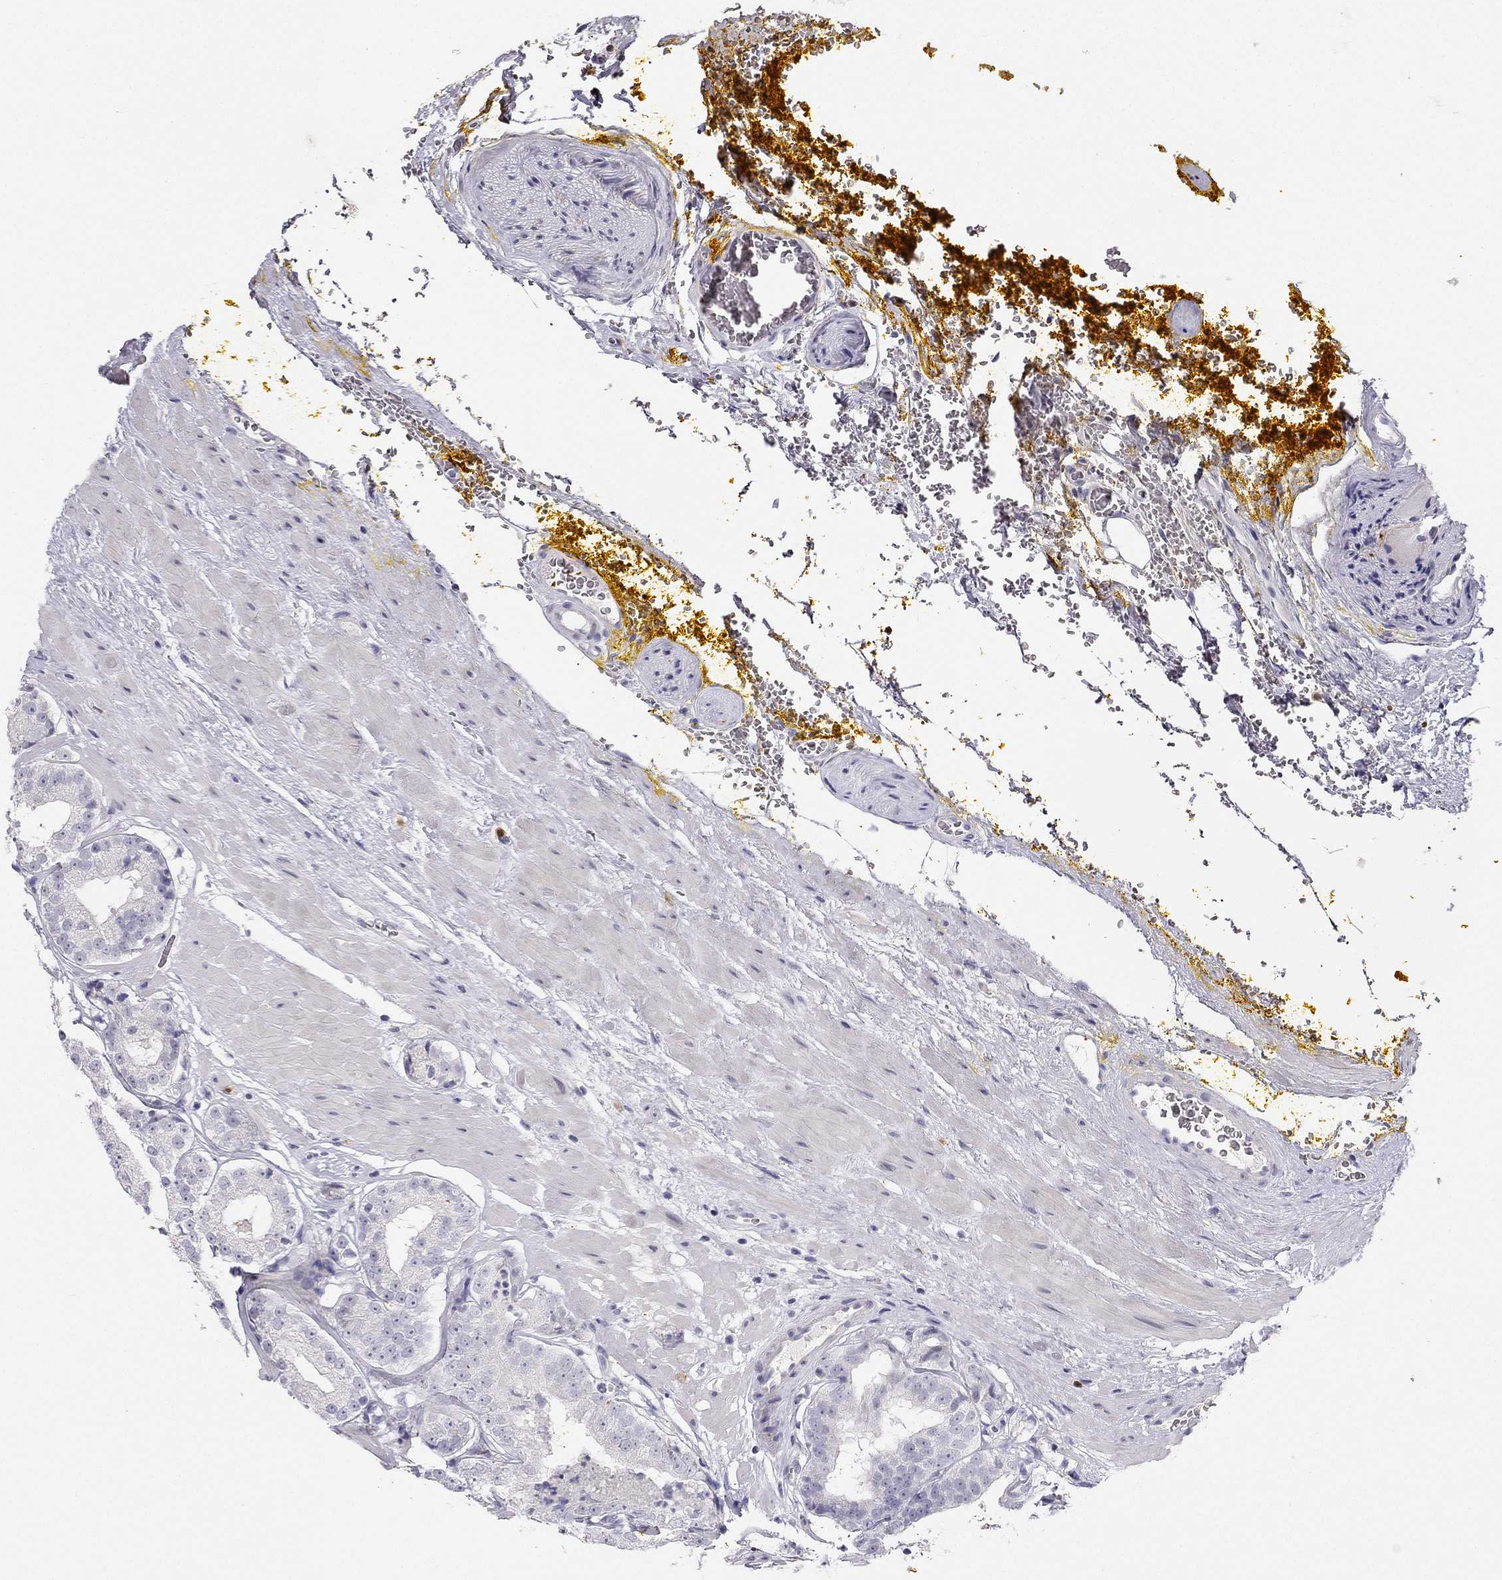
{"staining": {"intensity": "negative", "quantity": "none", "location": "none"}, "tissue": "prostate cancer", "cell_type": "Tumor cells", "image_type": "cancer", "snomed": [{"axis": "morphology", "description": "Adenocarcinoma, Low grade"}, {"axis": "topography", "description": "Prostate"}], "caption": "High magnification brightfield microscopy of low-grade adenocarcinoma (prostate) stained with DAB (brown) and counterstained with hematoxylin (blue): tumor cells show no significant staining. (DAB (3,3'-diaminobenzidine) IHC, high magnification).", "gene": "CALB2", "patient": {"sex": "male", "age": 60}}